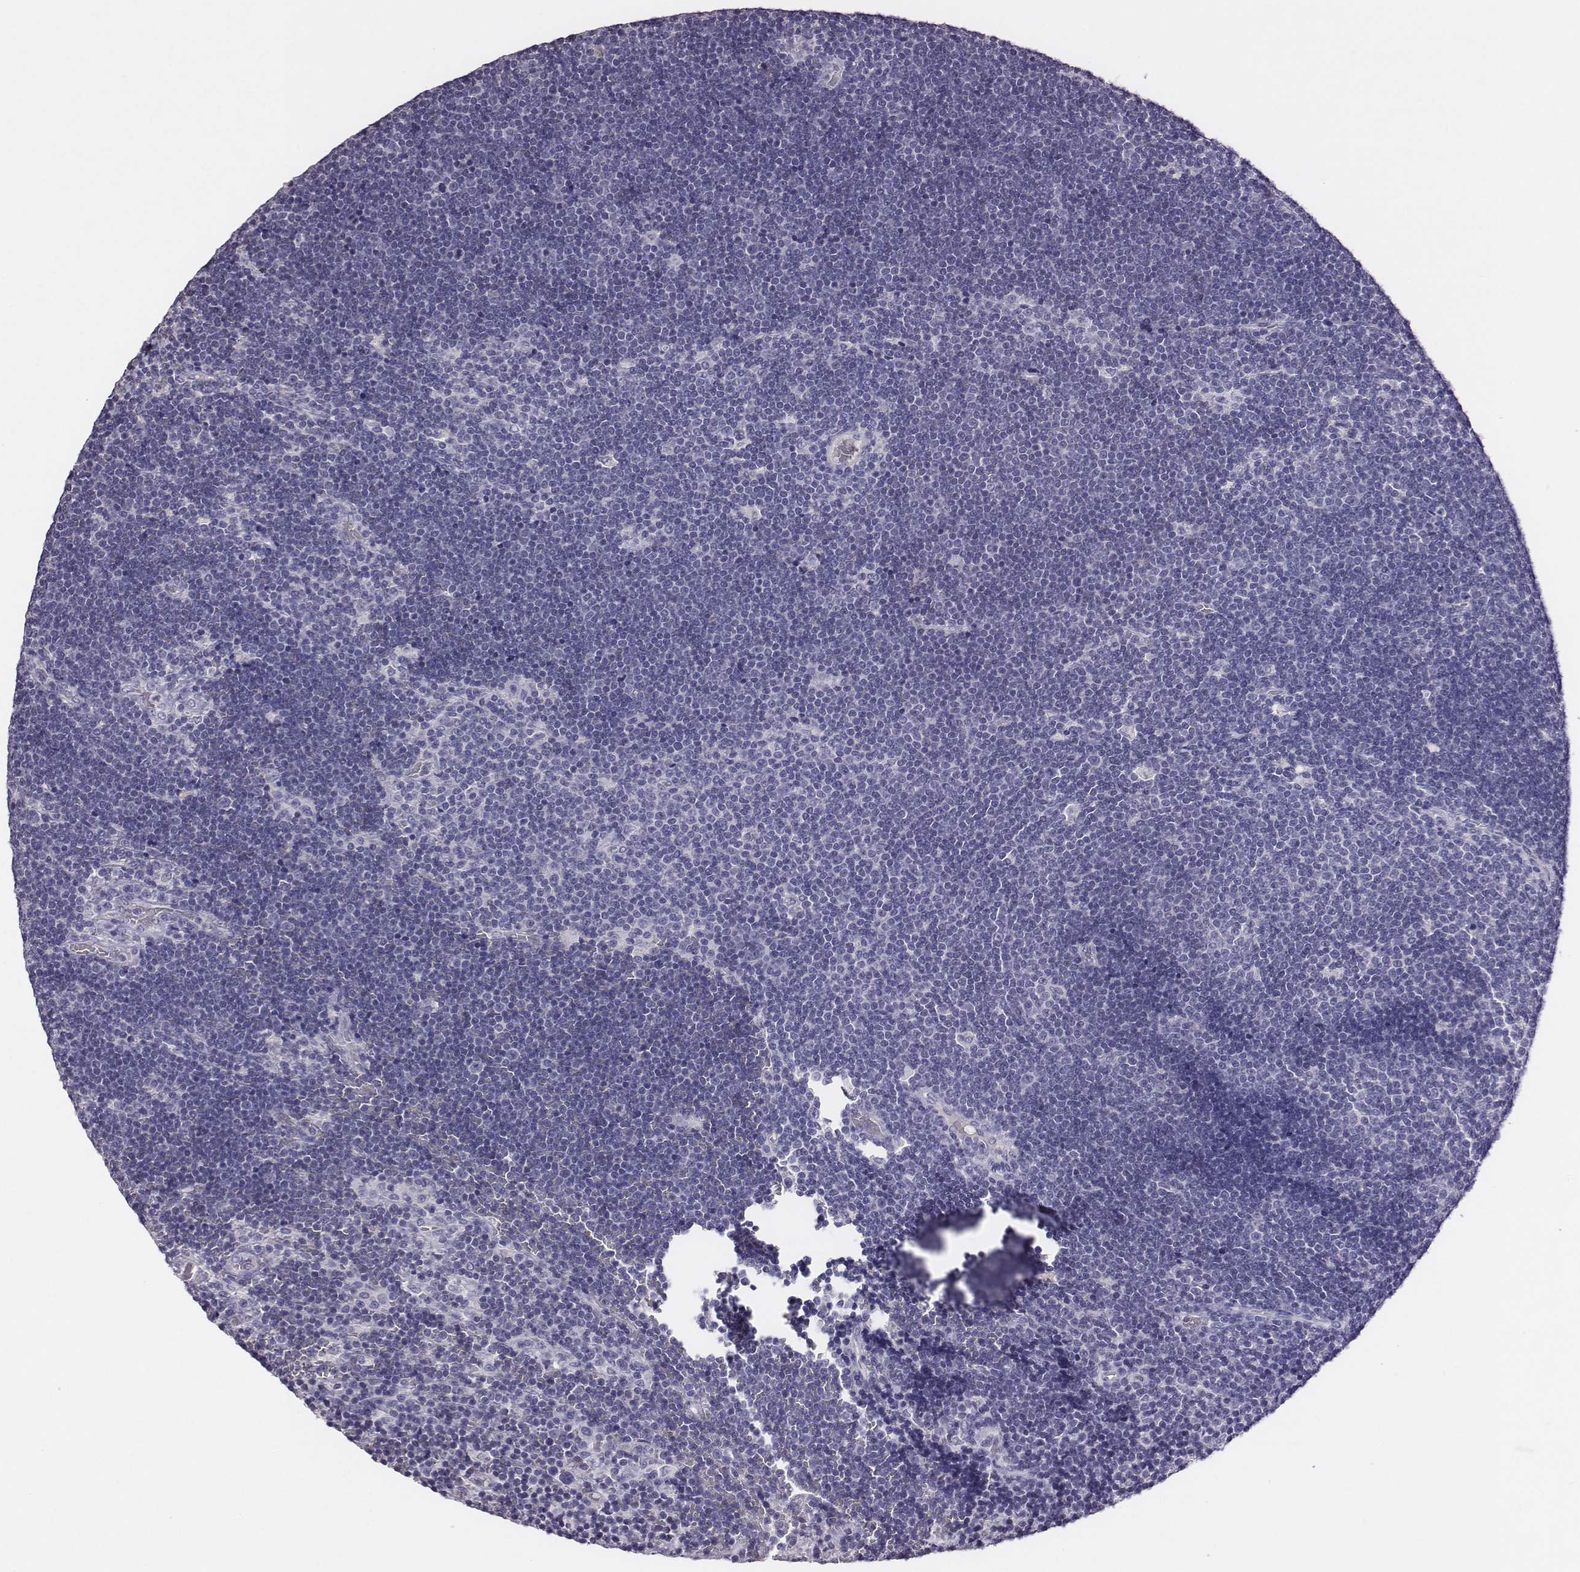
{"staining": {"intensity": "negative", "quantity": "none", "location": "none"}, "tissue": "lymphoma", "cell_type": "Tumor cells", "image_type": "cancer", "snomed": [{"axis": "morphology", "description": "Malignant lymphoma, non-Hodgkin's type, Low grade"}, {"axis": "topography", "description": "Brain"}], "caption": "High power microscopy histopathology image of an immunohistochemistry photomicrograph of lymphoma, revealing no significant expression in tumor cells.", "gene": "EN1", "patient": {"sex": "female", "age": 66}}